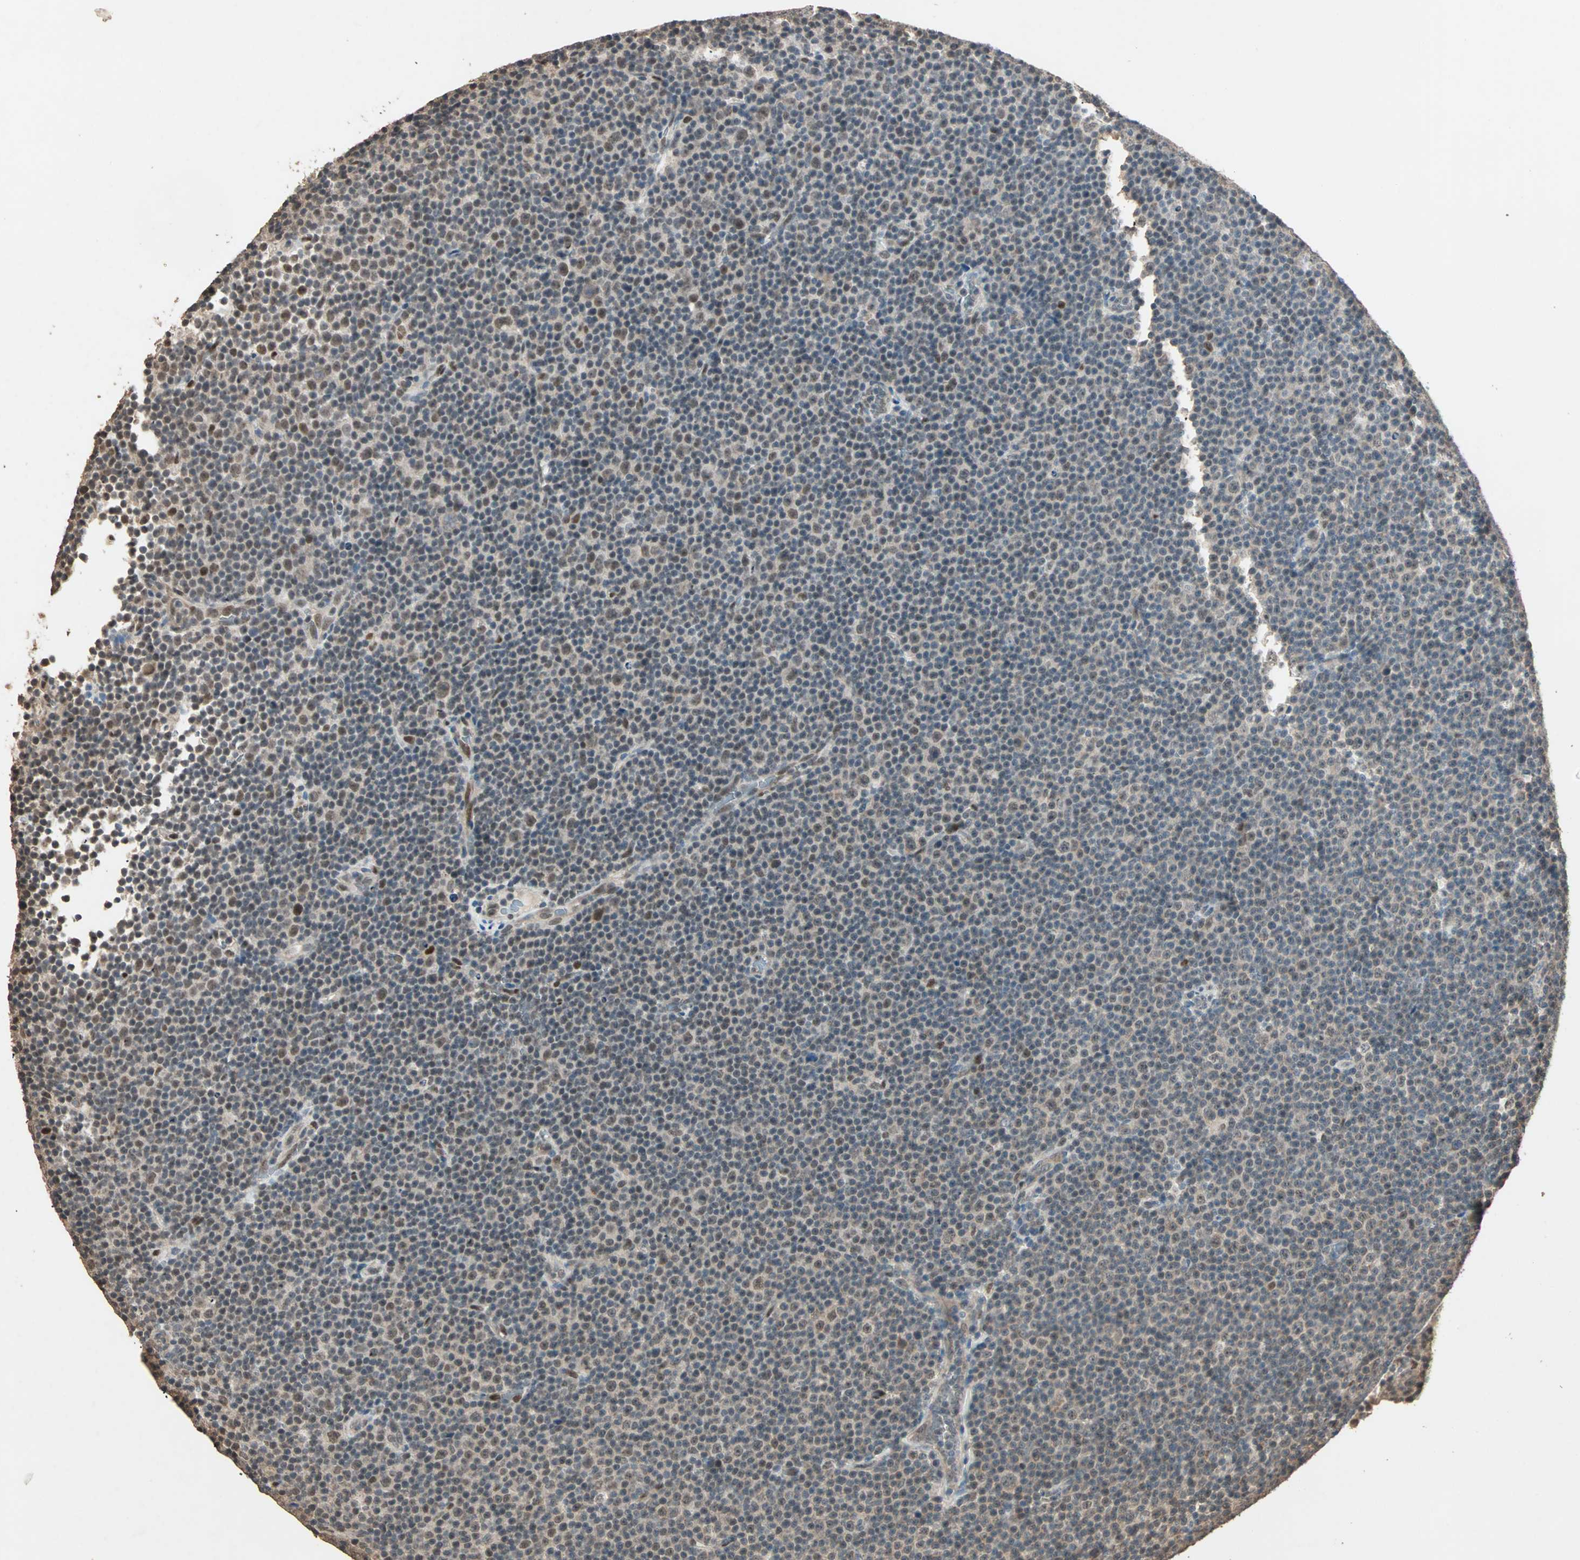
{"staining": {"intensity": "weak", "quantity": "25%-75%", "location": "cytoplasmic/membranous,nuclear"}, "tissue": "lymphoma", "cell_type": "Tumor cells", "image_type": "cancer", "snomed": [{"axis": "morphology", "description": "Malignant lymphoma, non-Hodgkin's type, Low grade"}, {"axis": "topography", "description": "Lymph node"}], "caption": "High-magnification brightfield microscopy of lymphoma stained with DAB (3,3'-diaminobenzidine) (brown) and counterstained with hematoxylin (blue). tumor cells exhibit weak cytoplasmic/membranous and nuclear positivity is present in about25%-75% of cells.", "gene": "ZBTB33", "patient": {"sex": "female", "age": 67}}